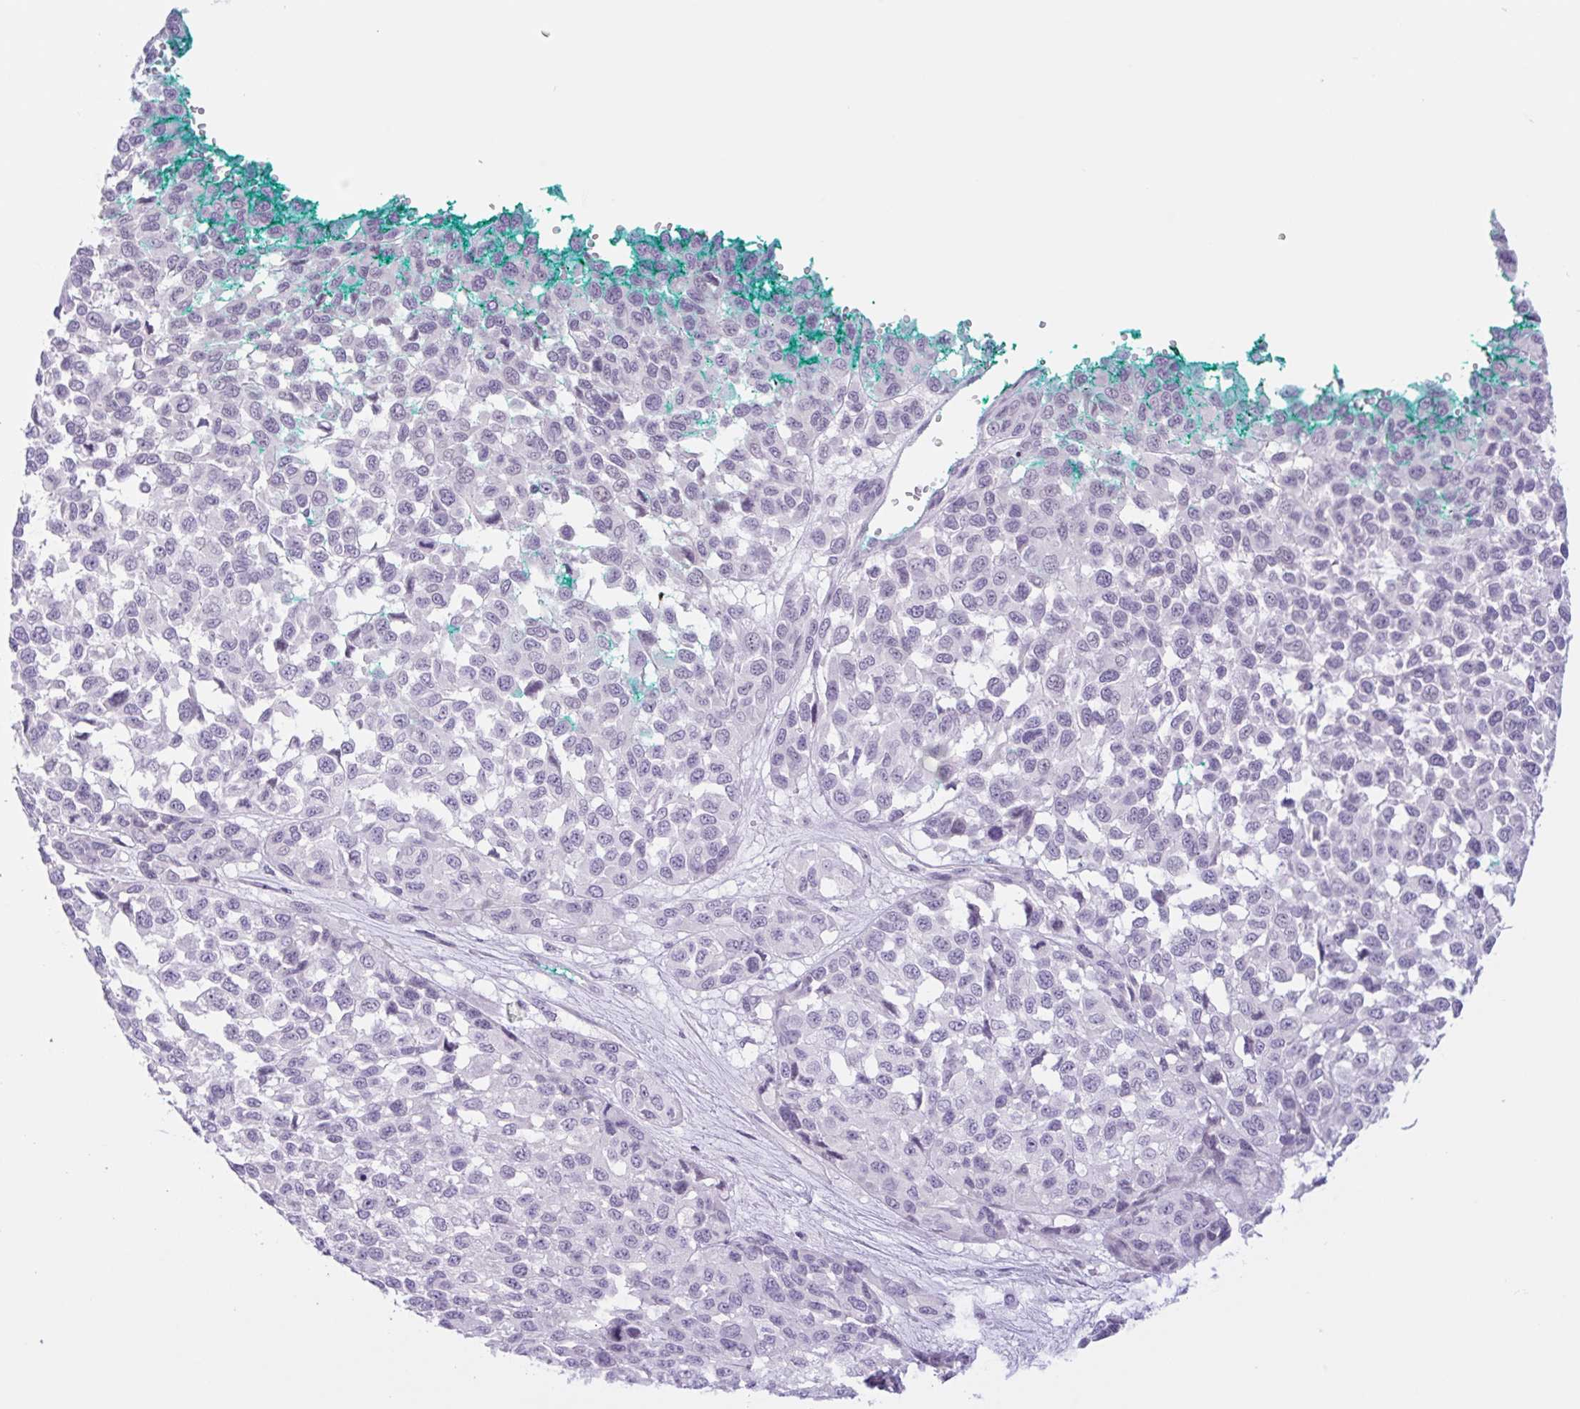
{"staining": {"intensity": "negative", "quantity": "none", "location": "none"}, "tissue": "melanoma", "cell_type": "Tumor cells", "image_type": "cancer", "snomed": [{"axis": "morphology", "description": "Malignant melanoma, NOS"}, {"axis": "topography", "description": "Skin"}], "caption": "Micrograph shows no significant protein staining in tumor cells of melanoma. (Brightfield microscopy of DAB (3,3'-diaminobenzidine) immunohistochemistry (IHC) at high magnification).", "gene": "CTSE", "patient": {"sex": "male", "age": 62}}